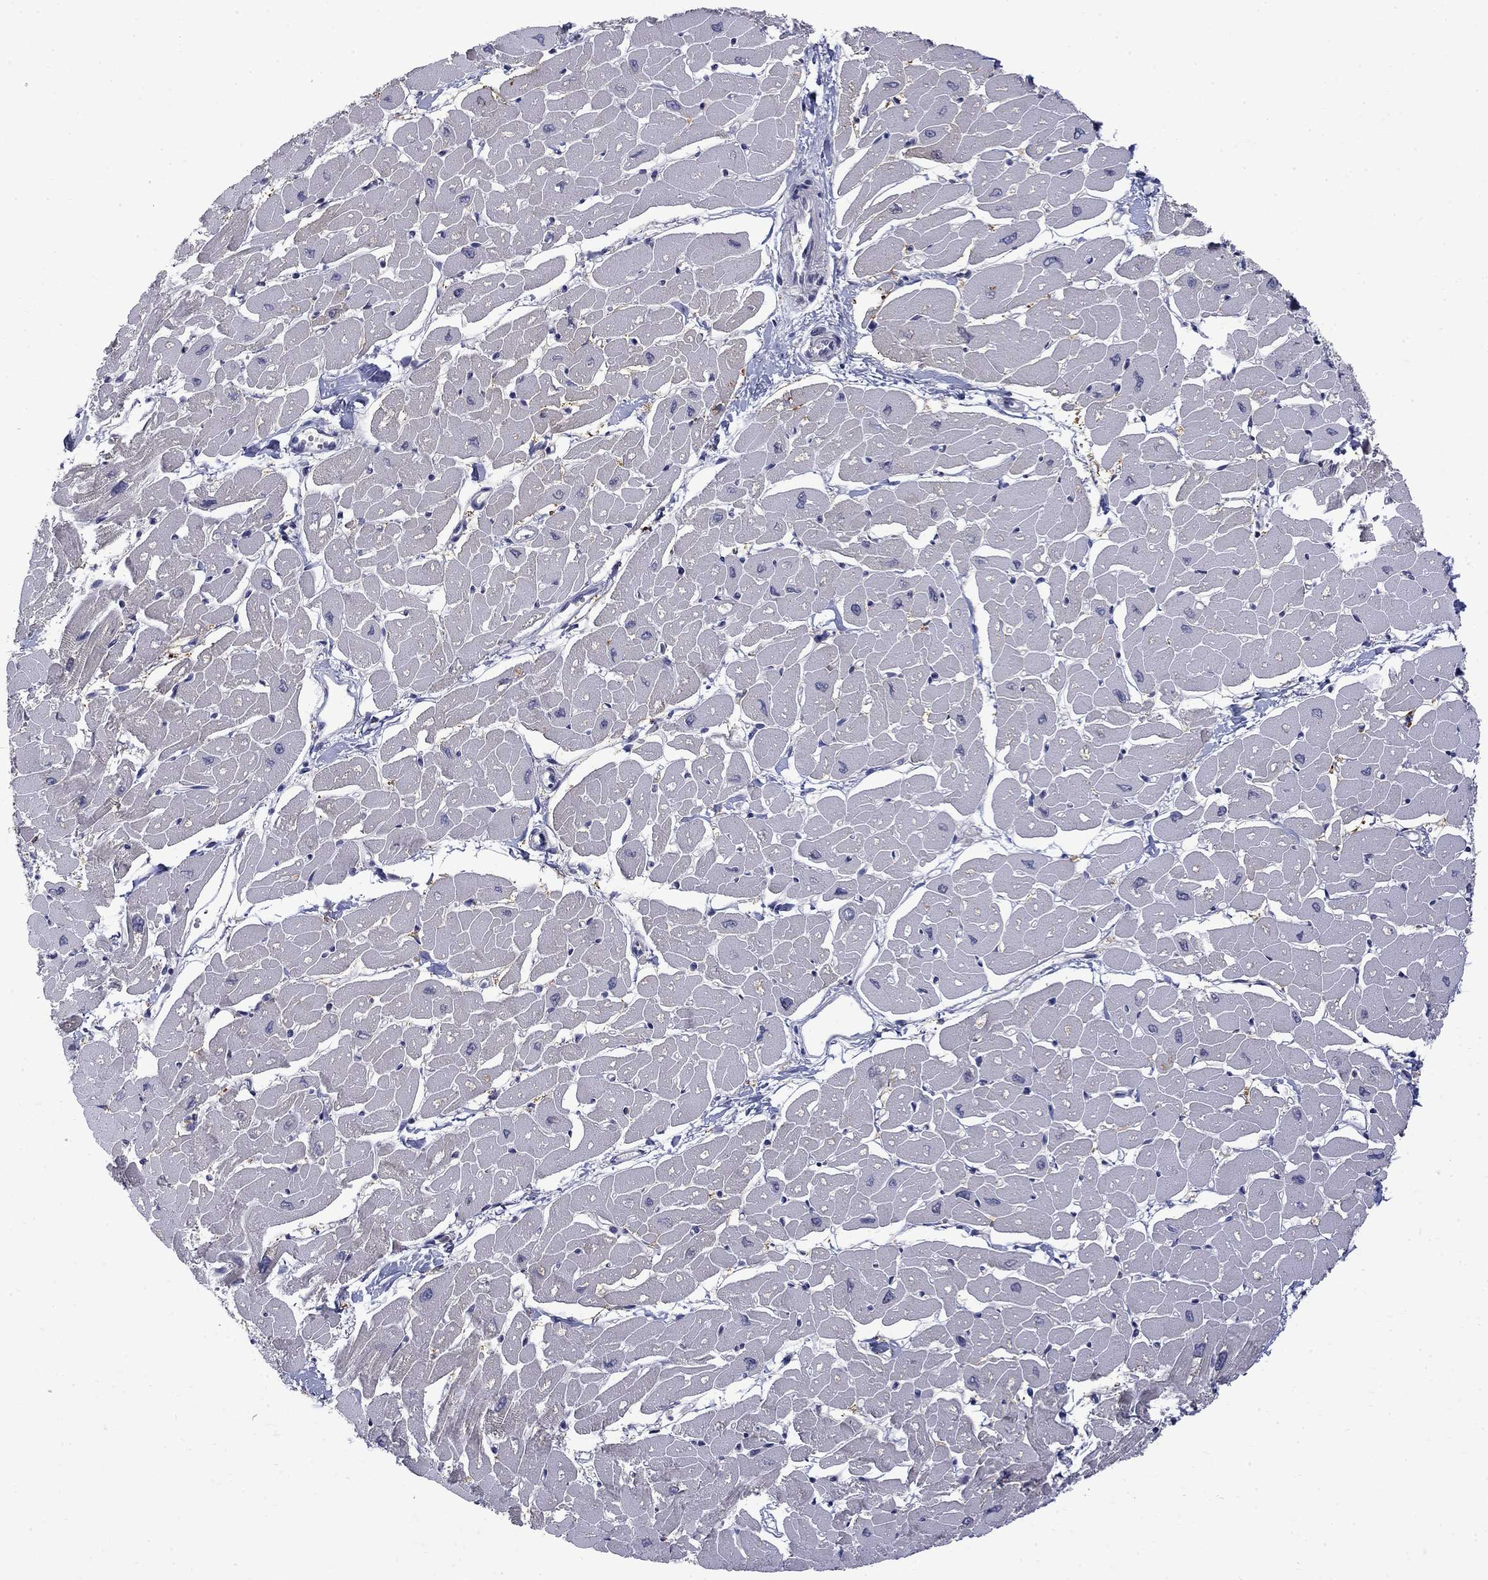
{"staining": {"intensity": "moderate", "quantity": "<25%", "location": "cytoplasmic/membranous"}, "tissue": "heart muscle", "cell_type": "Cardiomyocytes", "image_type": "normal", "snomed": [{"axis": "morphology", "description": "Normal tissue, NOS"}, {"axis": "topography", "description": "Heart"}], "caption": "High-magnification brightfield microscopy of benign heart muscle stained with DAB (brown) and counterstained with hematoxylin (blue). cardiomyocytes exhibit moderate cytoplasmic/membranous expression is appreciated in approximately<25% of cells.", "gene": "PCBP2", "patient": {"sex": "male", "age": 57}}